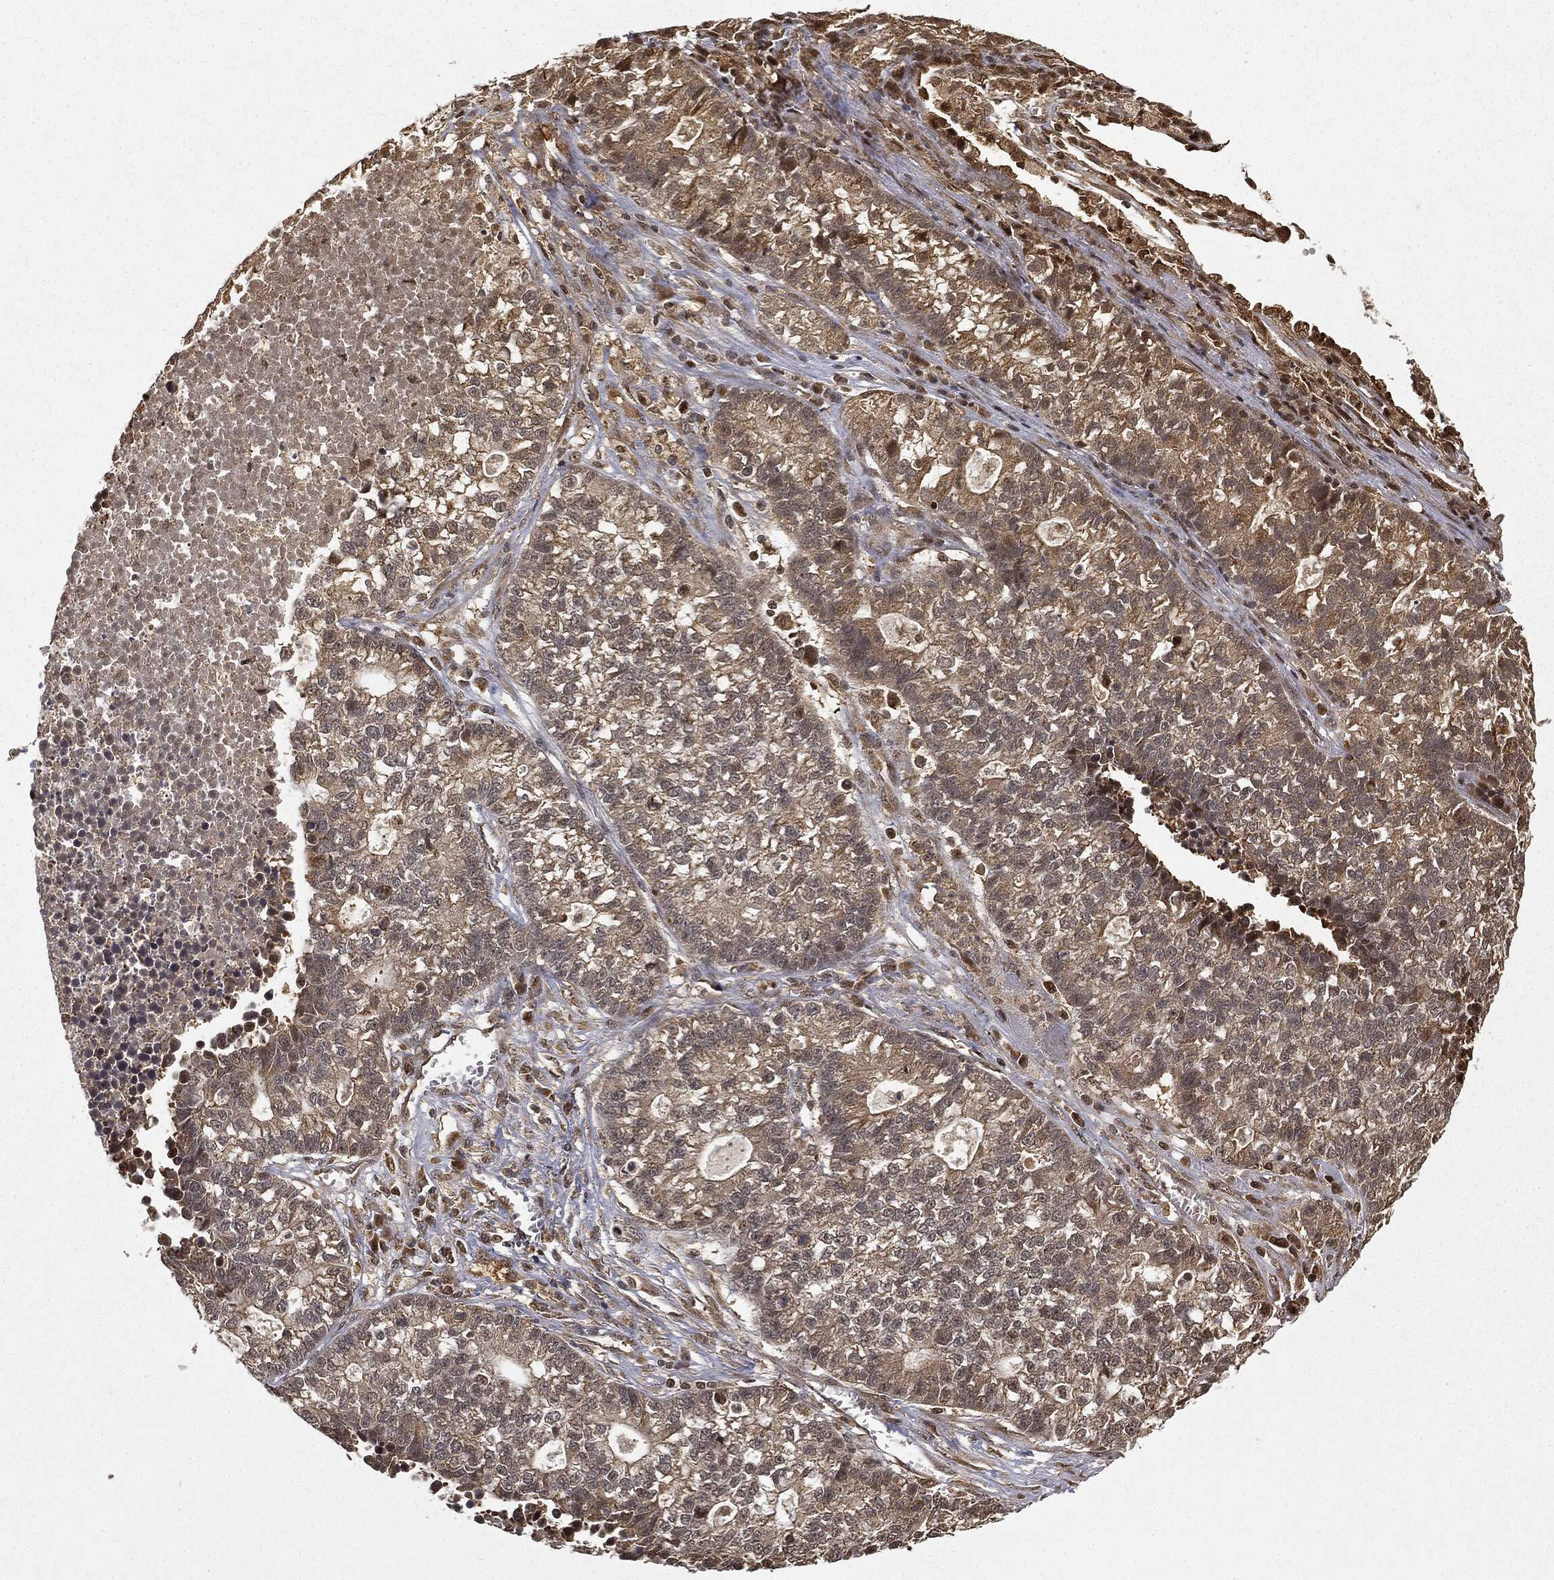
{"staining": {"intensity": "moderate", "quantity": "<25%", "location": "cytoplasmic/membranous"}, "tissue": "lung cancer", "cell_type": "Tumor cells", "image_type": "cancer", "snomed": [{"axis": "morphology", "description": "Adenocarcinoma, NOS"}, {"axis": "topography", "description": "Lung"}], "caption": "Protein staining of adenocarcinoma (lung) tissue demonstrates moderate cytoplasmic/membranous expression in about <25% of tumor cells.", "gene": "ZNHIT6", "patient": {"sex": "male", "age": 57}}